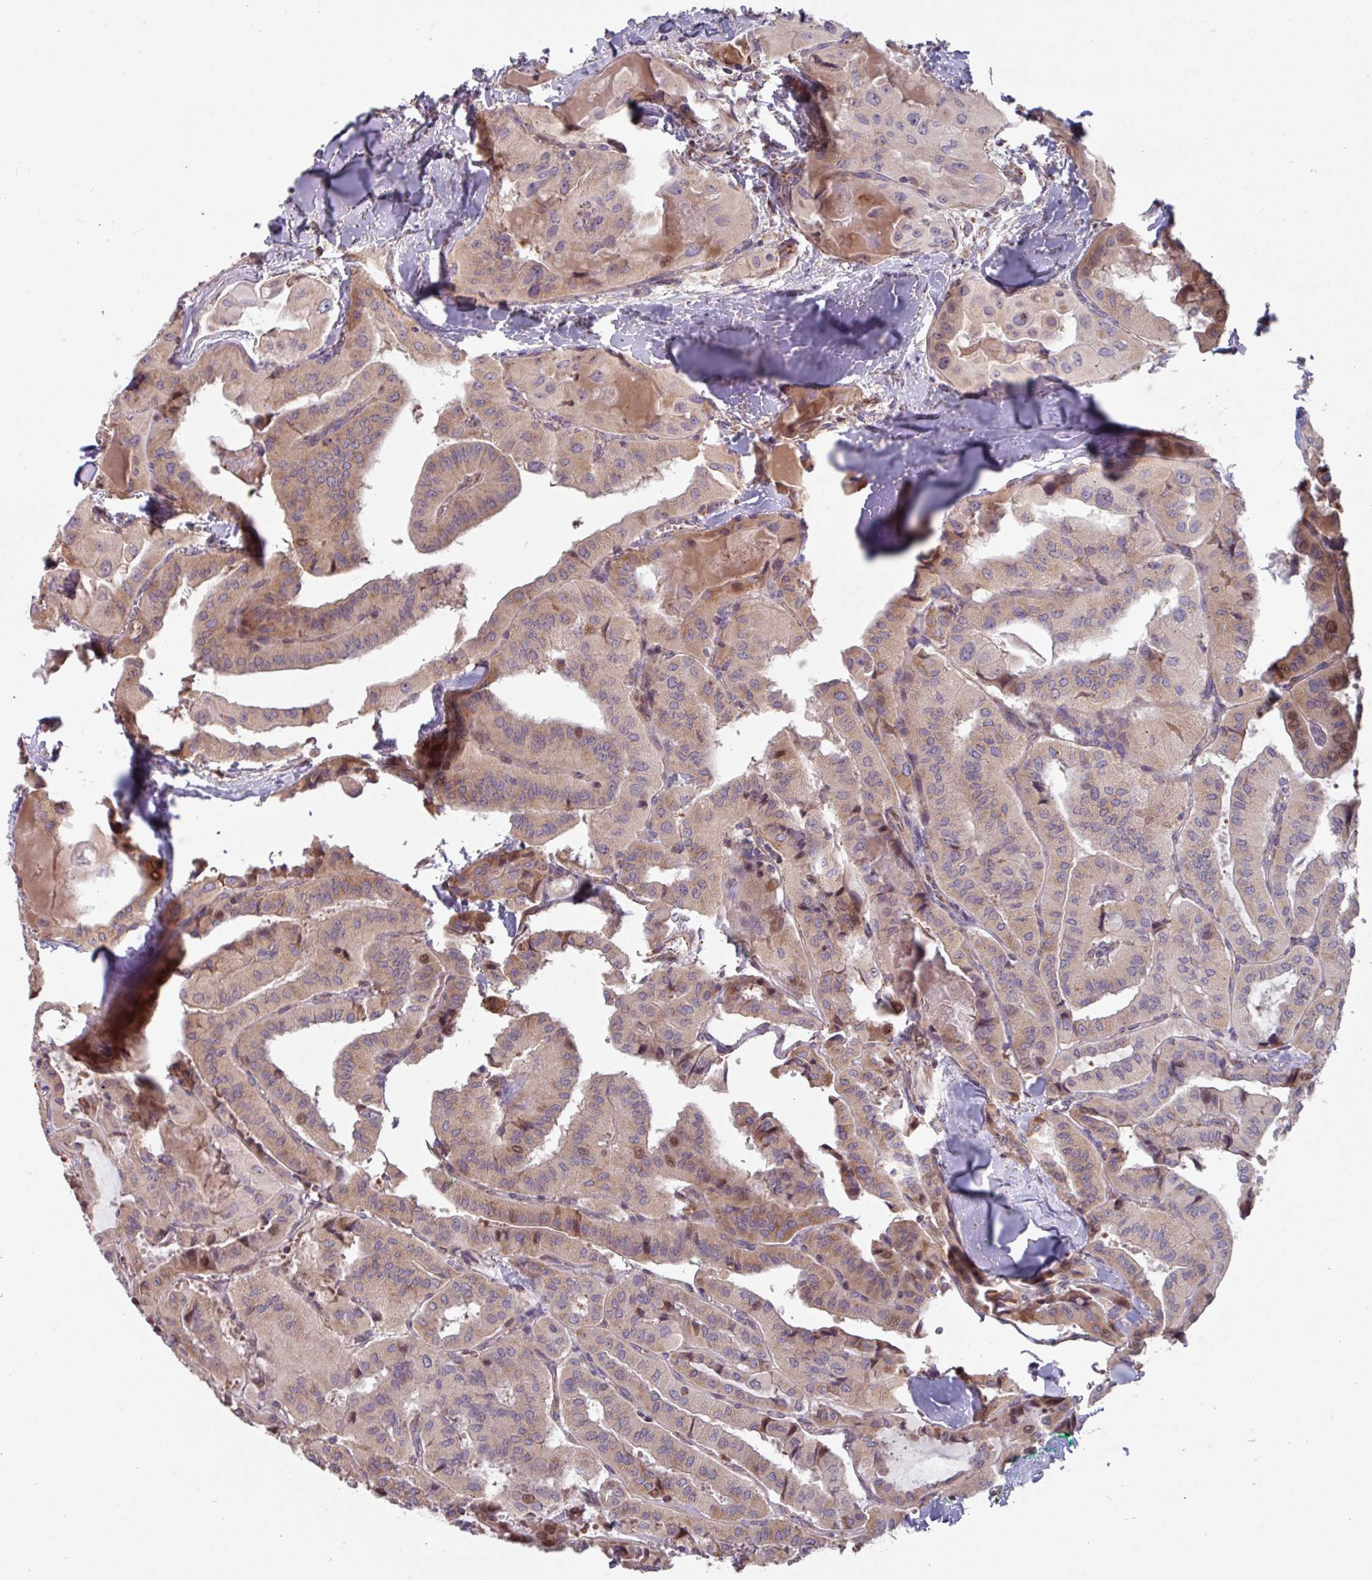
{"staining": {"intensity": "weak", "quantity": "25%-75%", "location": "cytoplasmic/membranous"}, "tissue": "thyroid cancer", "cell_type": "Tumor cells", "image_type": "cancer", "snomed": [{"axis": "morphology", "description": "Normal tissue, NOS"}, {"axis": "morphology", "description": "Papillary adenocarcinoma, NOS"}, {"axis": "topography", "description": "Thyroid gland"}], "caption": "Papillary adenocarcinoma (thyroid) stained for a protein (brown) shows weak cytoplasmic/membranous positive expression in about 25%-75% of tumor cells.", "gene": "COX7C", "patient": {"sex": "female", "age": 59}}